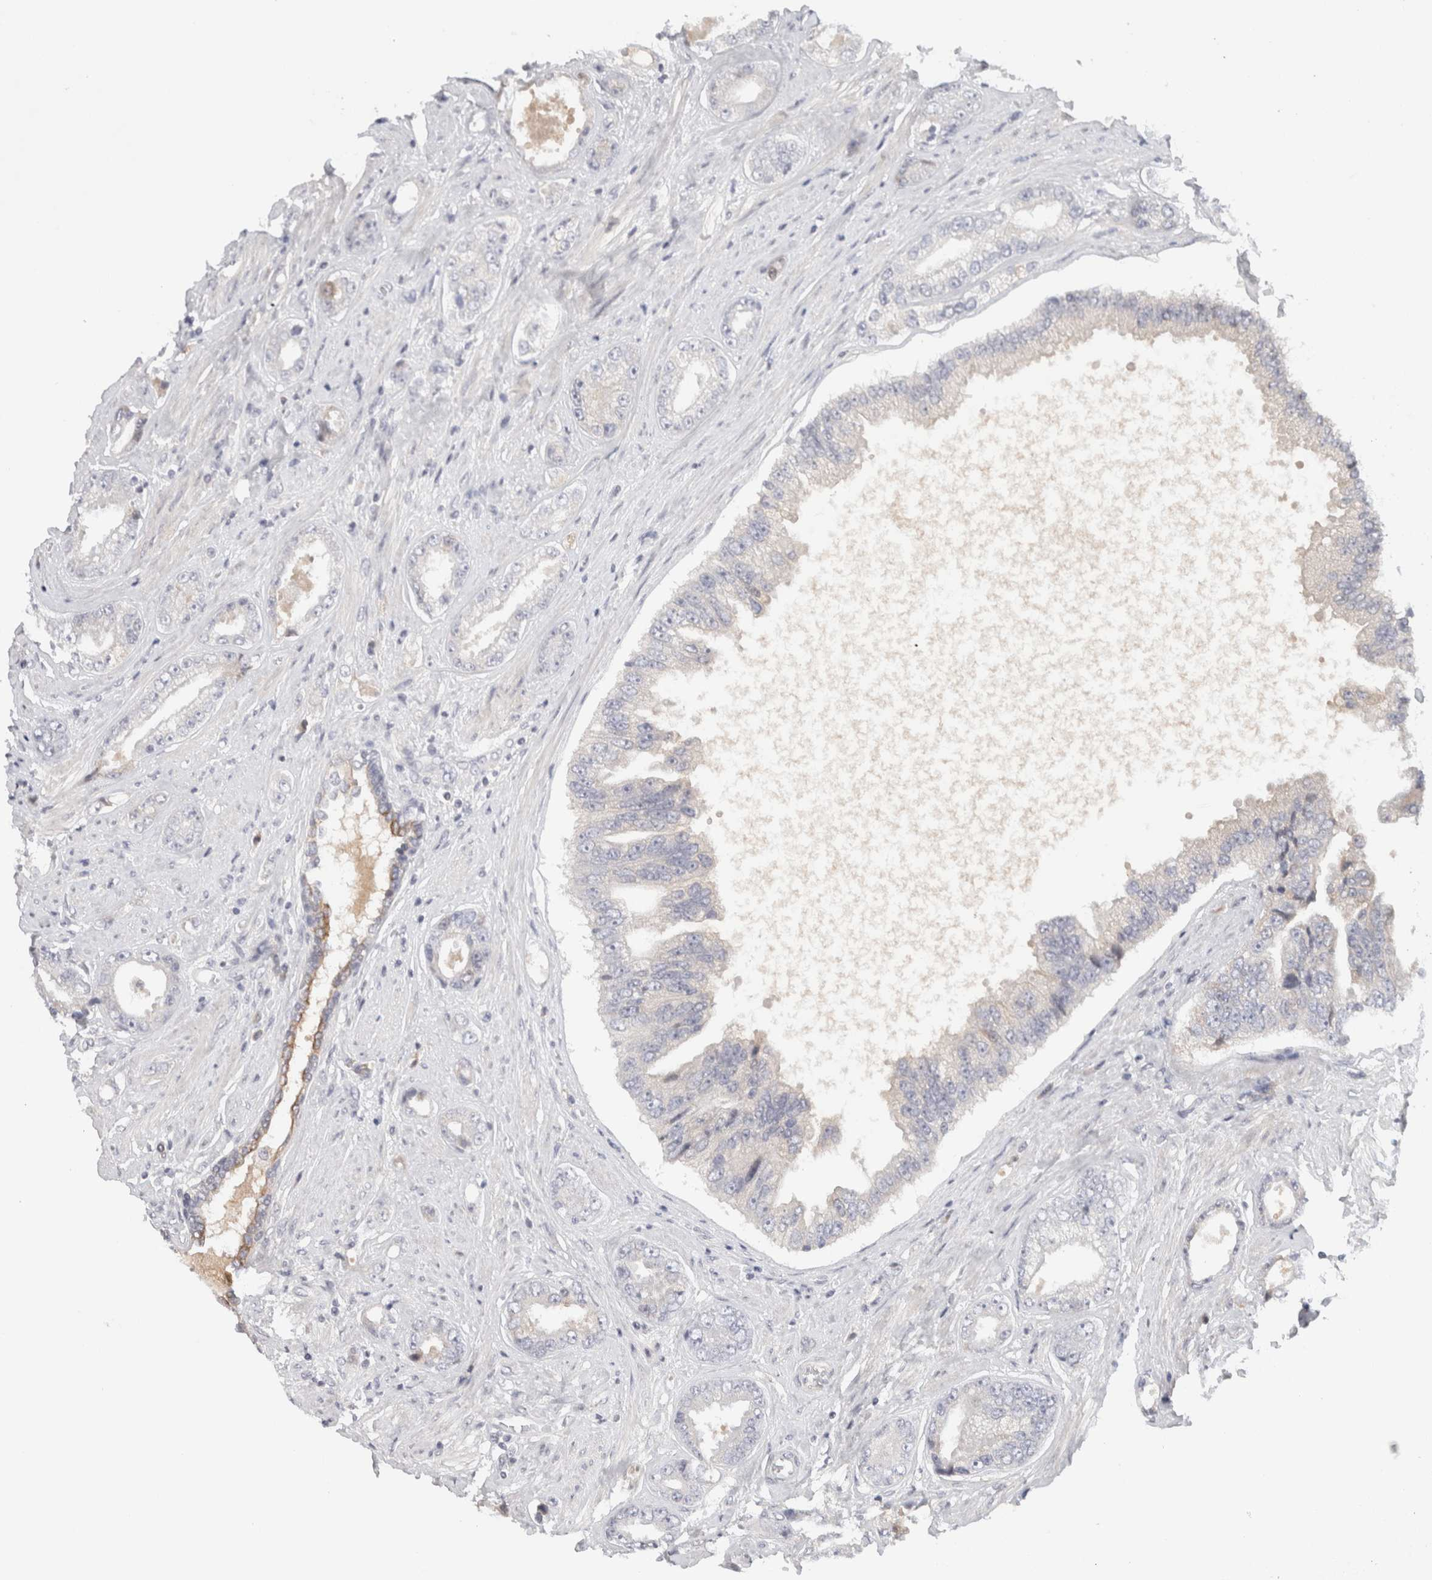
{"staining": {"intensity": "negative", "quantity": "none", "location": "none"}, "tissue": "prostate cancer", "cell_type": "Tumor cells", "image_type": "cancer", "snomed": [{"axis": "morphology", "description": "Adenocarcinoma, High grade"}, {"axis": "topography", "description": "Prostate"}], "caption": "Prostate high-grade adenocarcinoma stained for a protein using IHC displays no staining tumor cells.", "gene": "STK31", "patient": {"sex": "male", "age": 61}}